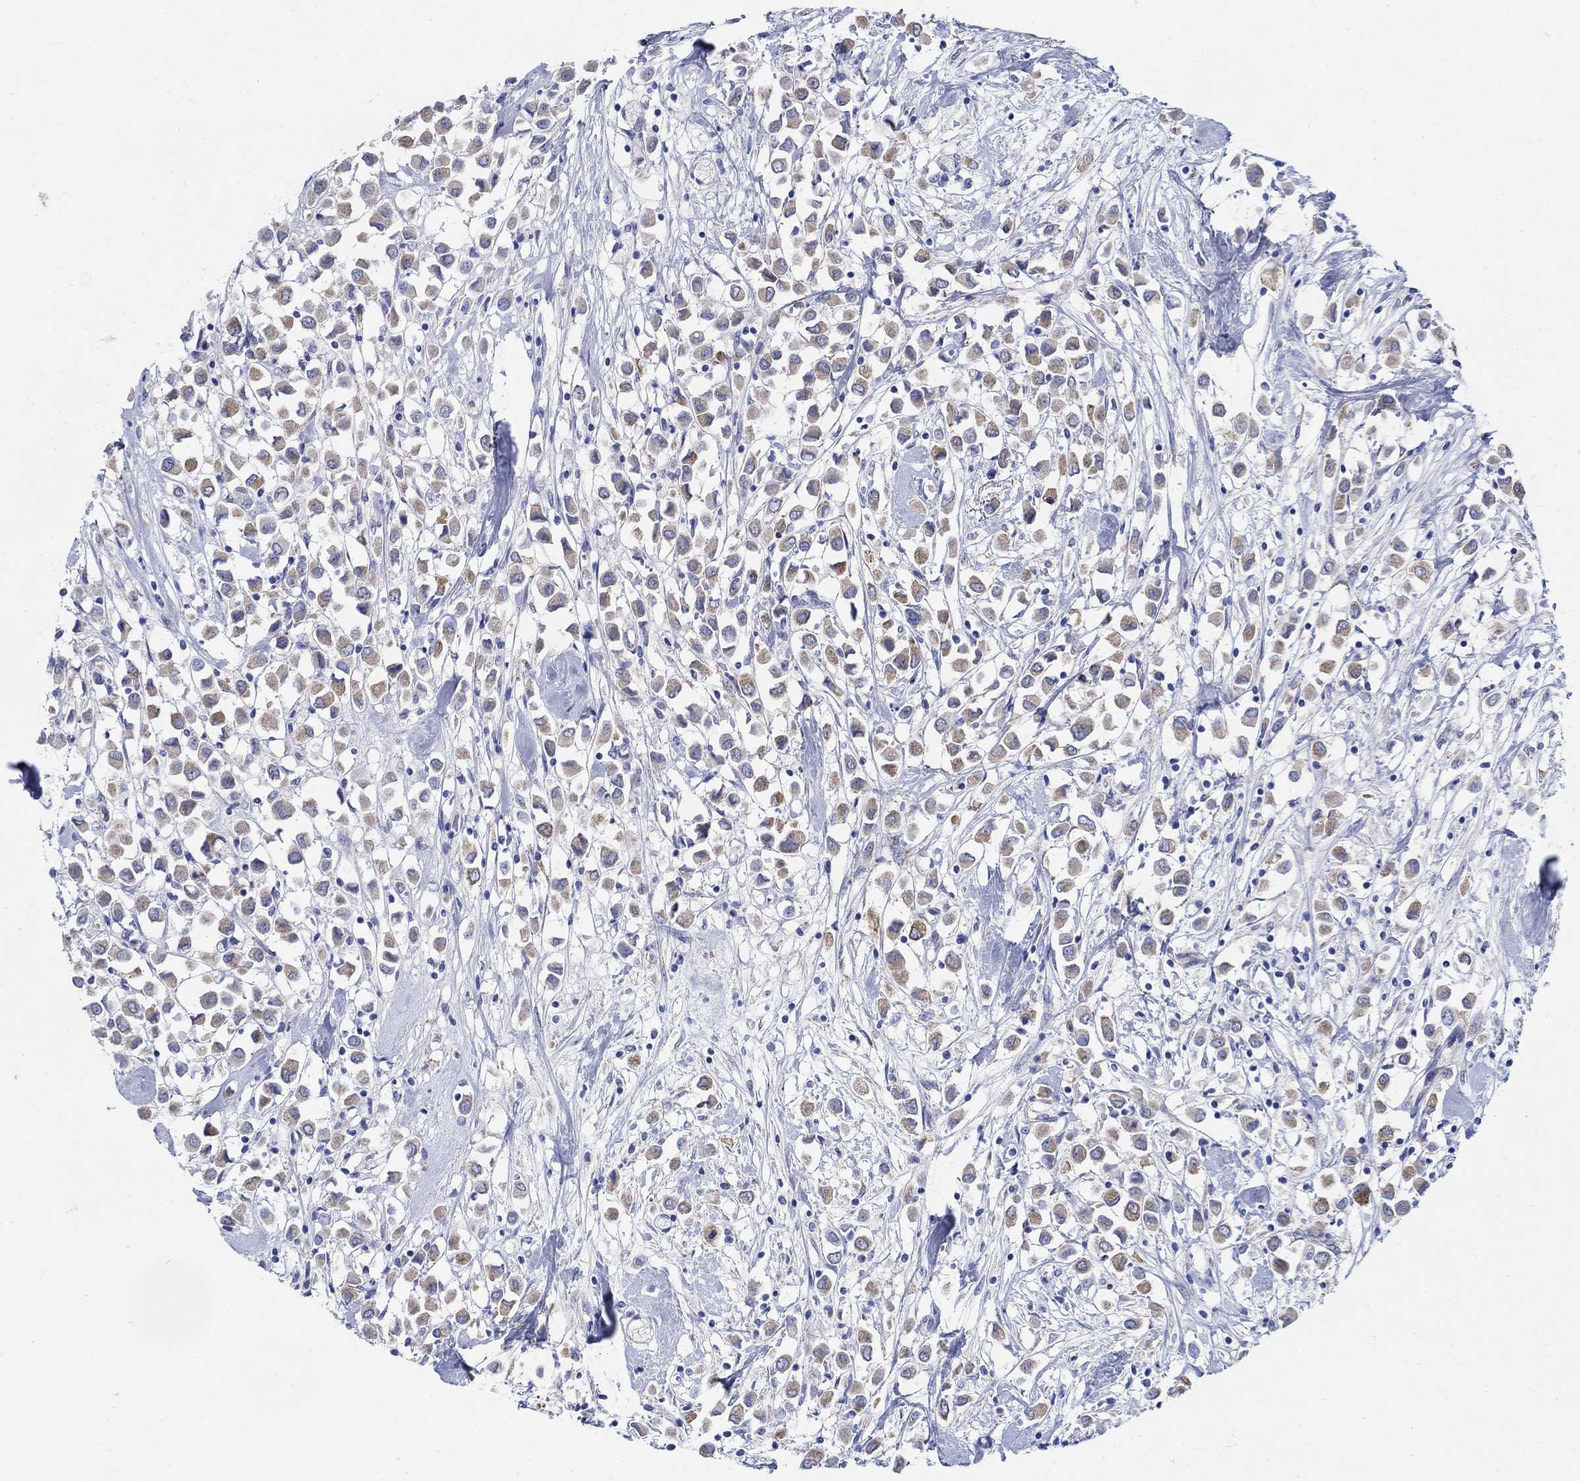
{"staining": {"intensity": "moderate", "quantity": "25%-75%", "location": "cytoplasmic/membranous"}, "tissue": "breast cancer", "cell_type": "Tumor cells", "image_type": "cancer", "snomed": [{"axis": "morphology", "description": "Duct carcinoma"}, {"axis": "topography", "description": "Breast"}], "caption": "A medium amount of moderate cytoplasmic/membranous positivity is appreciated in approximately 25%-75% of tumor cells in breast cancer (invasive ductal carcinoma) tissue.", "gene": "ZDHHC14", "patient": {"sex": "female", "age": 61}}